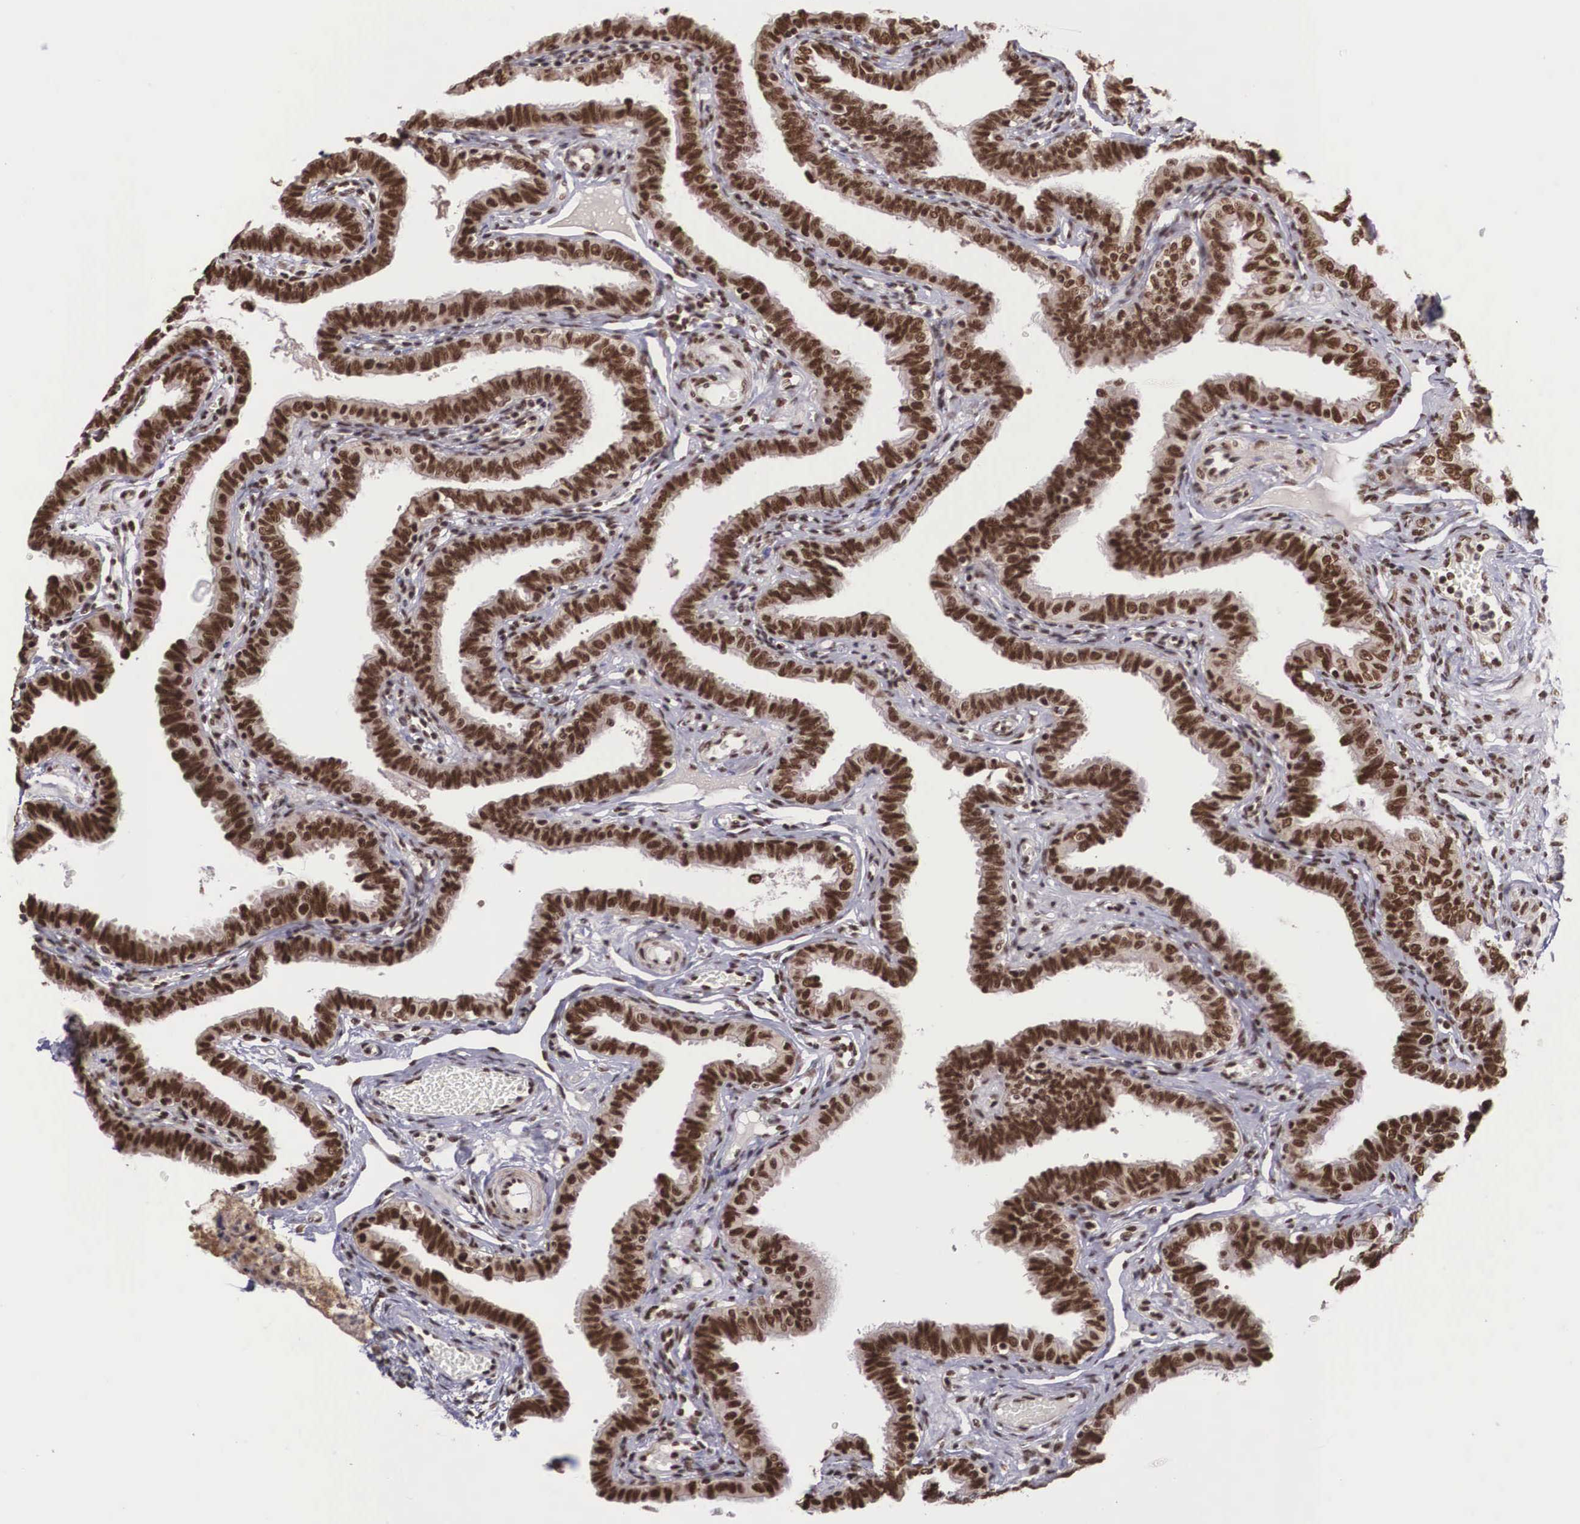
{"staining": {"intensity": "strong", "quantity": ">75%", "location": "cytoplasmic/membranous,nuclear"}, "tissue": "fallopian tube", "cell_type": "Glandular cells", "image_type": "normal", "snomed": [{"axis": "morphology", "description": "Normal tissue, NOS"}, {"axis": "topography", "description": "Fallopian tube"}], "caption": "Unremarkable fallopian tube reveals strong cytoplasmic/membranous,nuclear staining in about >75% of glandular cells, visualized by immunohistochemistry. Using DAB (3,3'-diaminobenzidine) (brown) and hematoxylin (blue) stains, captured at high magnification using brightfield microscopy.", "gene": "POLR2F", "patient": {"sex": "female", "age": 38}}